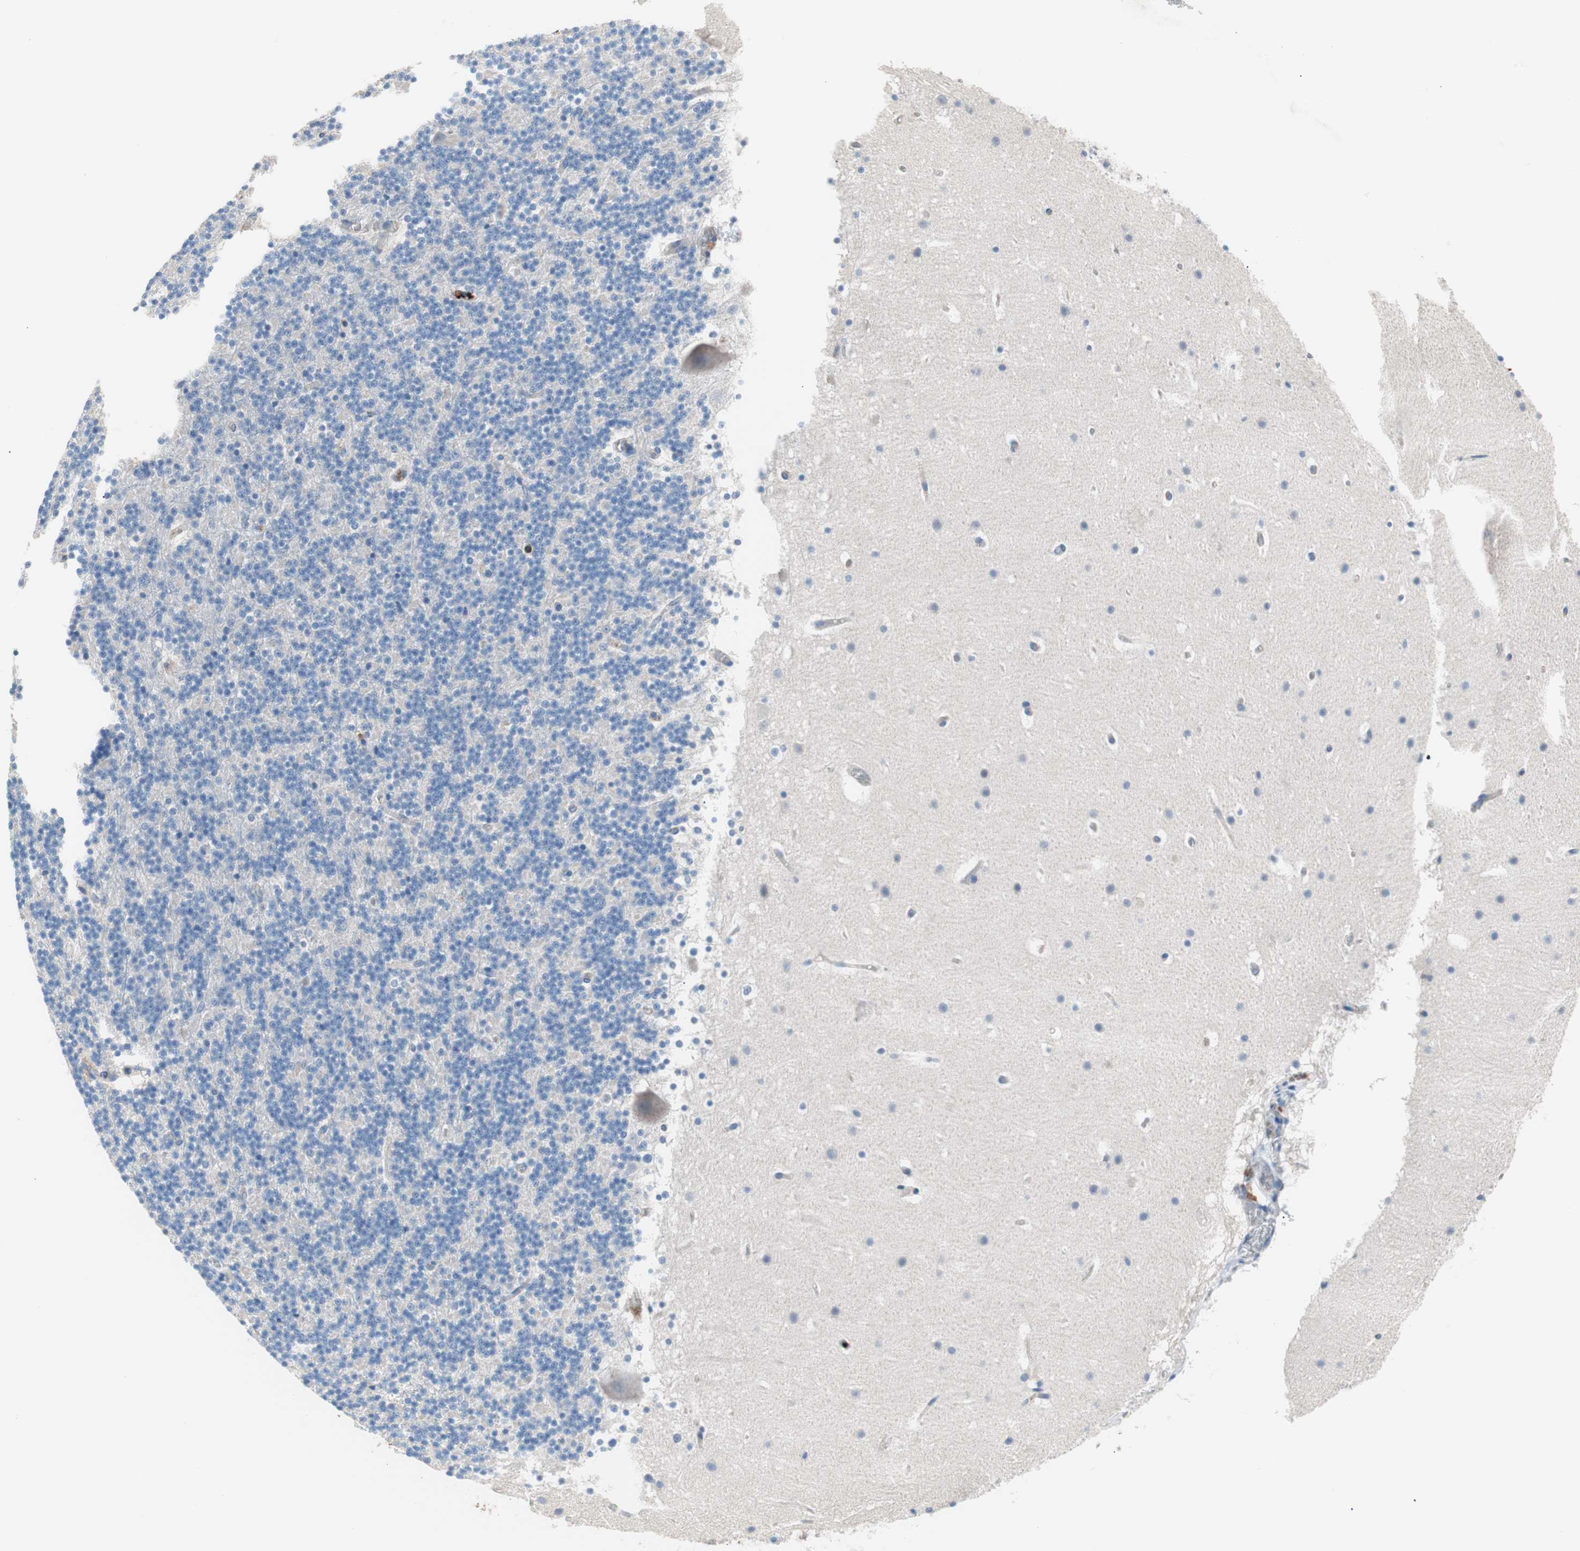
{"staining": {"intensity": "negative", "quantity": "none", "location": "none"}, "tissue": "cerebellum", "cell_type": "Cells in granular layer", "image_type": "normal", "snomed": [{"axis": "morphology", "description": "Normal tissue, NOS"}, {"axis": "topography", "description": "Cerebellum"}], "caption": "Immunohistochemistry of unremarkable cerebellum shows no expression in cells in granular layer.", "gene": "GPR160", "patient": {"sex": "male", "age": 45}}